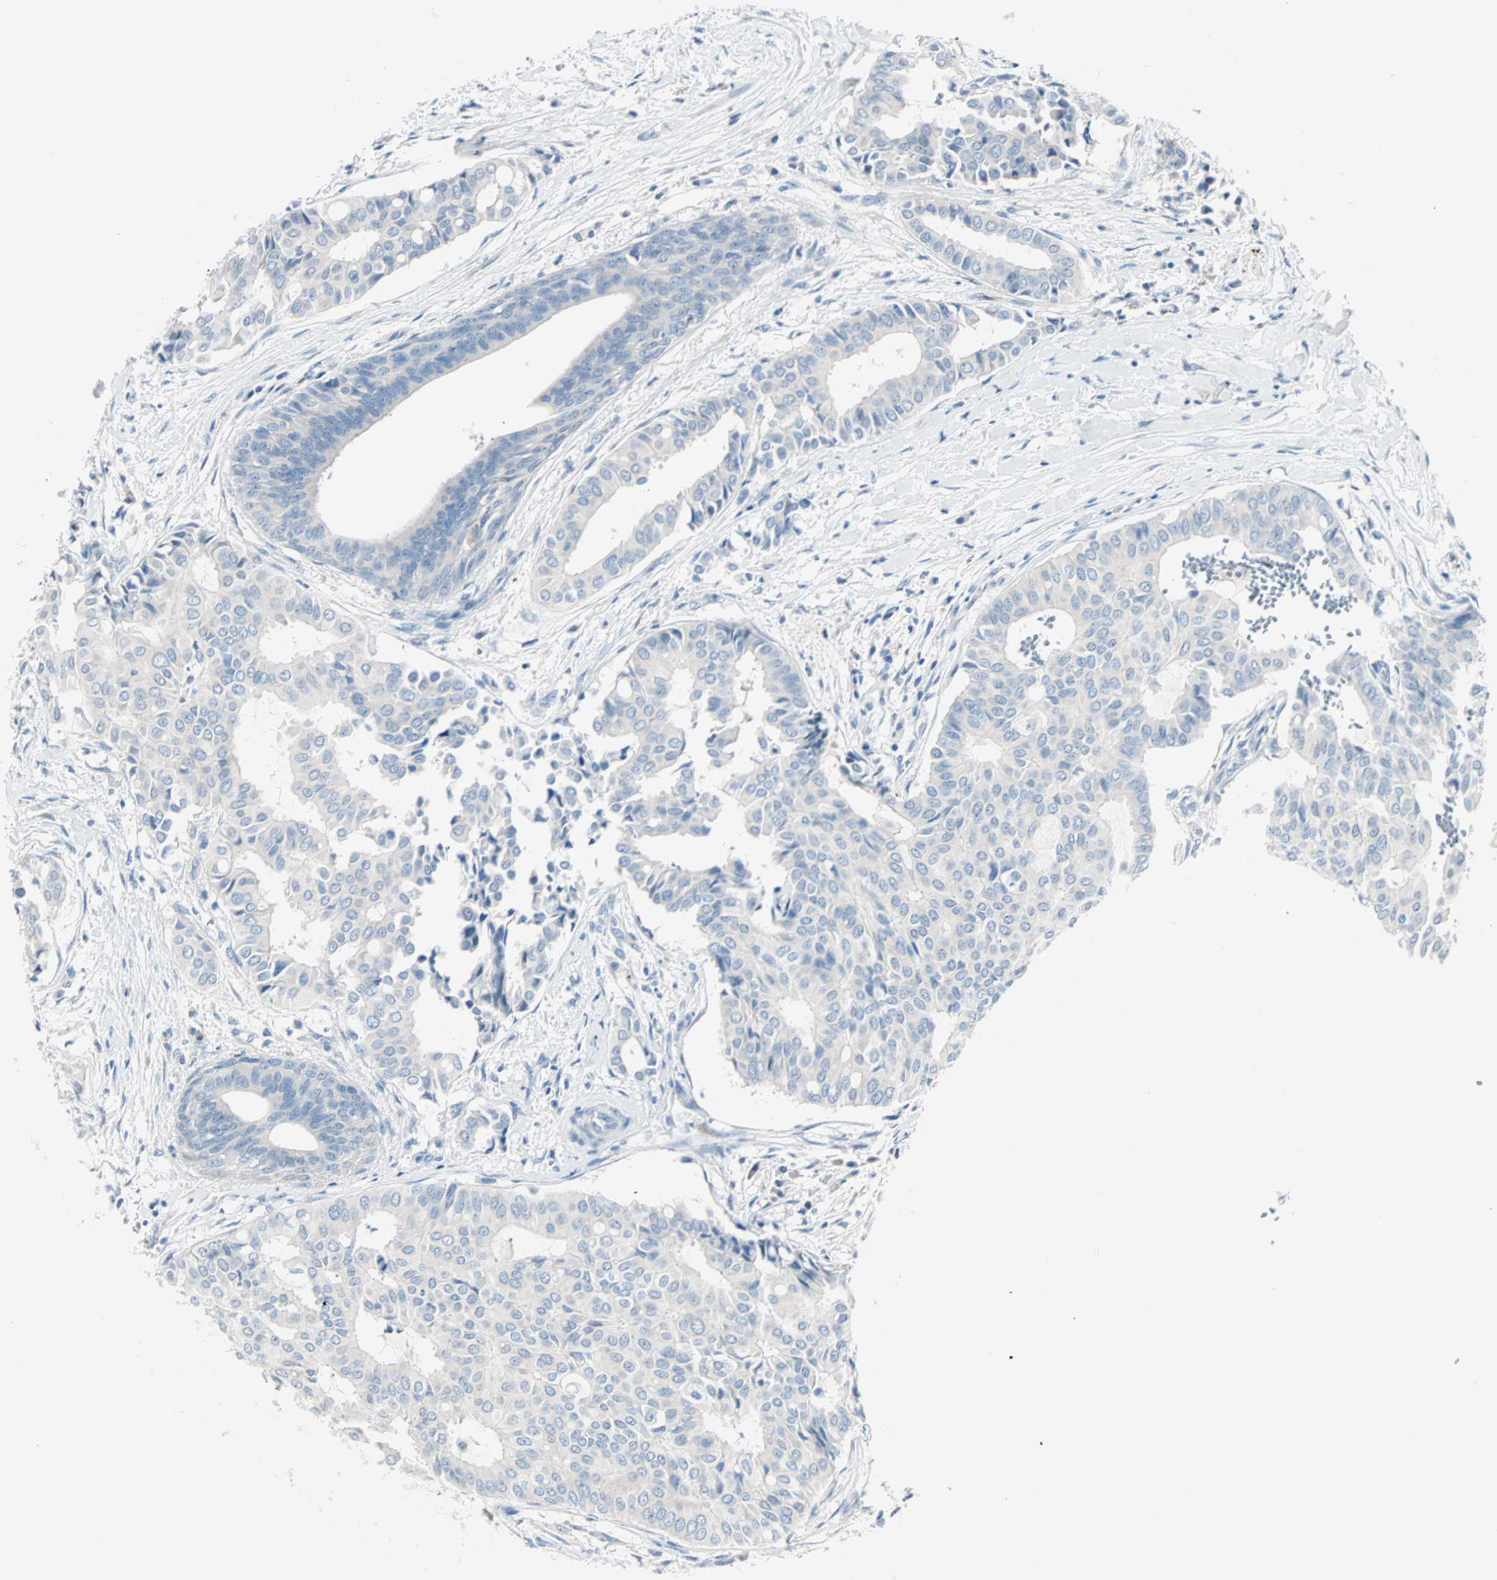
{"staining": {"intensity": "negative", "quantity": "none", "location": "none"}, "tissue": "head and neck cancer", "cell_type": "Tumor cells", "image_type": "cancer", "snomed": [{"axis": "morphology", "description": "Adenocarcinoma, NOS"}, {"axis": "topography", "description": "Salivary gland"}, {"axis": "topography", "description": "Head-Neck"}], "caption": "DAB immunohistochemical staining of human adenocarcinoma (head and neck) demonstrates no significant expression in tumor cells. (IHC, brightfield microscopy, high magnification).", "gene": "NEFH", "patient": {"sex": "female", "age": 59}}